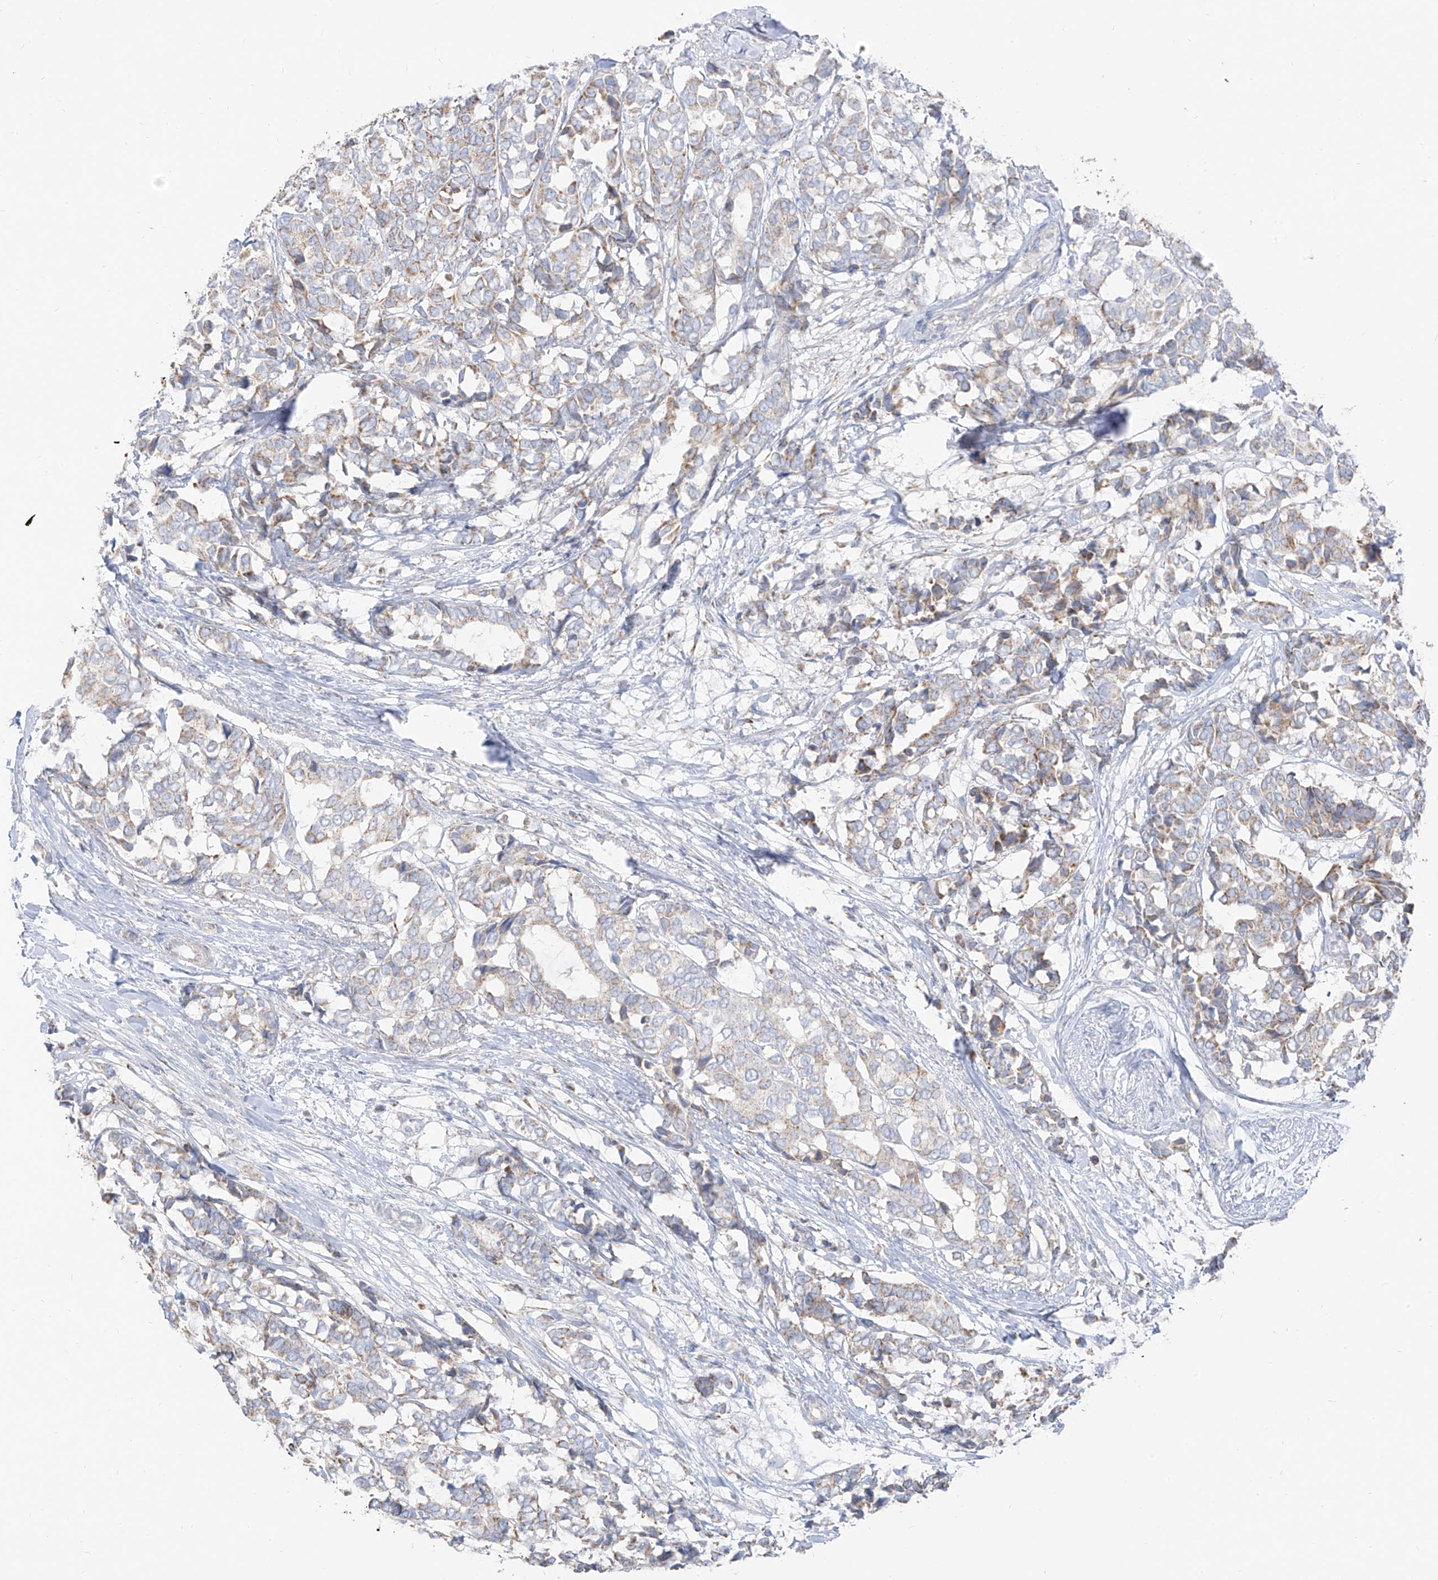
{"staining": {"intensity": "weak", "quantity": "25%-75%", "location": "cytoplasmic/membranous"}, "tissue": "breast cancer", "cell_type": "Tumor cells", "image_type": "cancer", "snomed": [{"axis": "morphology", "description": "Duct carcinoma"}, {"axis": "topography", "description": "Breast"}], "caption": "The immunohistochemical stain shows weak cytoplasmic/membranous positivity in tumor cells of breast invasive ductal carcinoma tissue.", "gene": "ETHE1", "patient": {"sex": "female", "age": 87}}